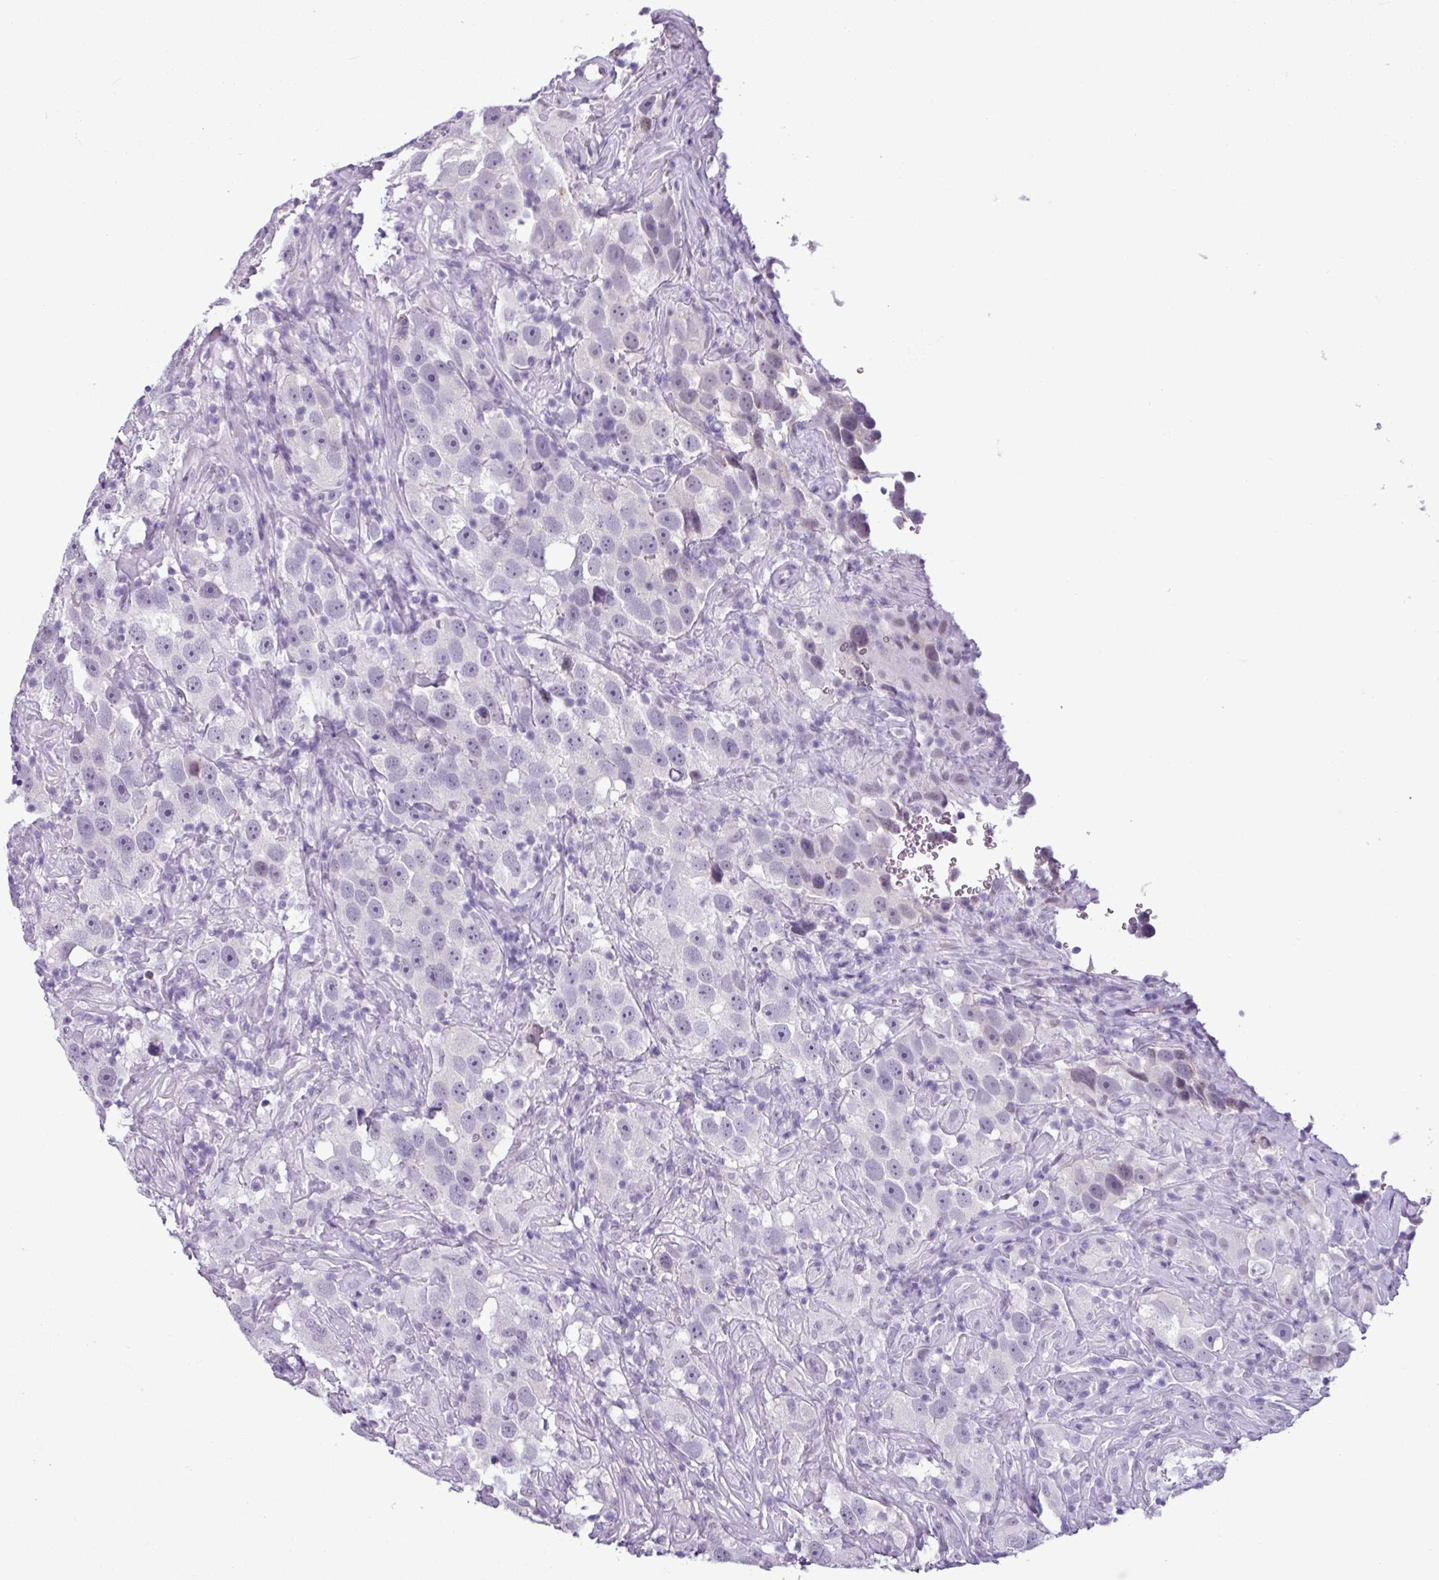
{"staining": {"intensity": "negative", "quantity": "none", "location": "none"}, "tissue": "testis cancer", "cell_type": "Tumor cells", "image_type": "cancer", "snomed": [{"axis": "morphology", "description": "Seminoma, NOS"}, {"axis": "topography", "description": "Testis"}], "caption": "IHC of testis cancer demonstrates no expression in tumor cells.", "gene": "SRGAP1", "patient": {"sex": "male", "age": 49}}